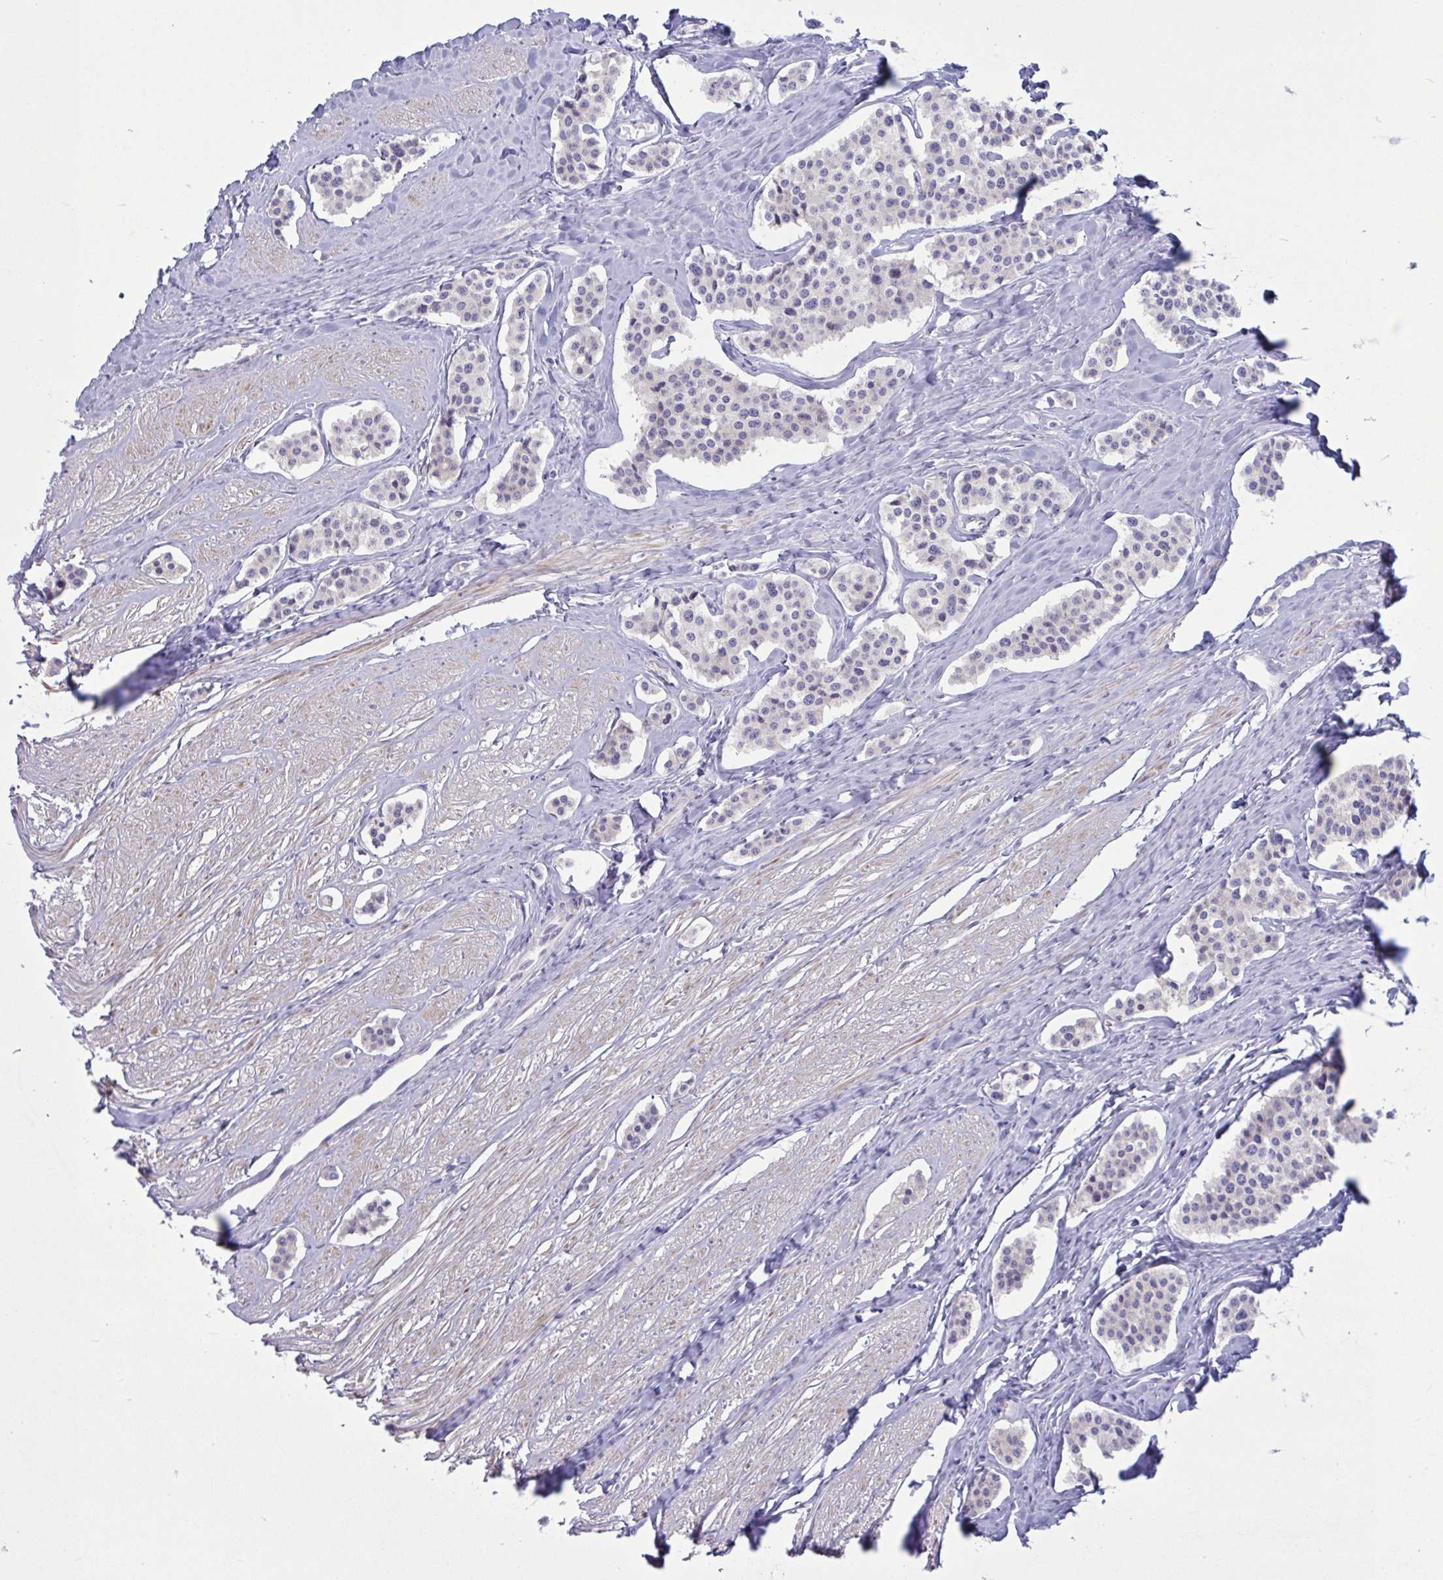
{"staining": {"intensity": "negative", "quantity": "none", "location": "none"}, "tissue": "carcinoid", "cell_type": "Tumor cells", "image_type": "cancer", "snomed": [{"axis": "morphology", "description": "Carcinoid, malignant, NOS"}, {"axis": "topography", "description": "Small intestine"}], "caption": "This is a photomicrograph of IHC staining of carcinoid (malignant), which shows no expression in tumor cells.", "gene": "VWC2", "patient": {"sex": "male", "age": 60}}